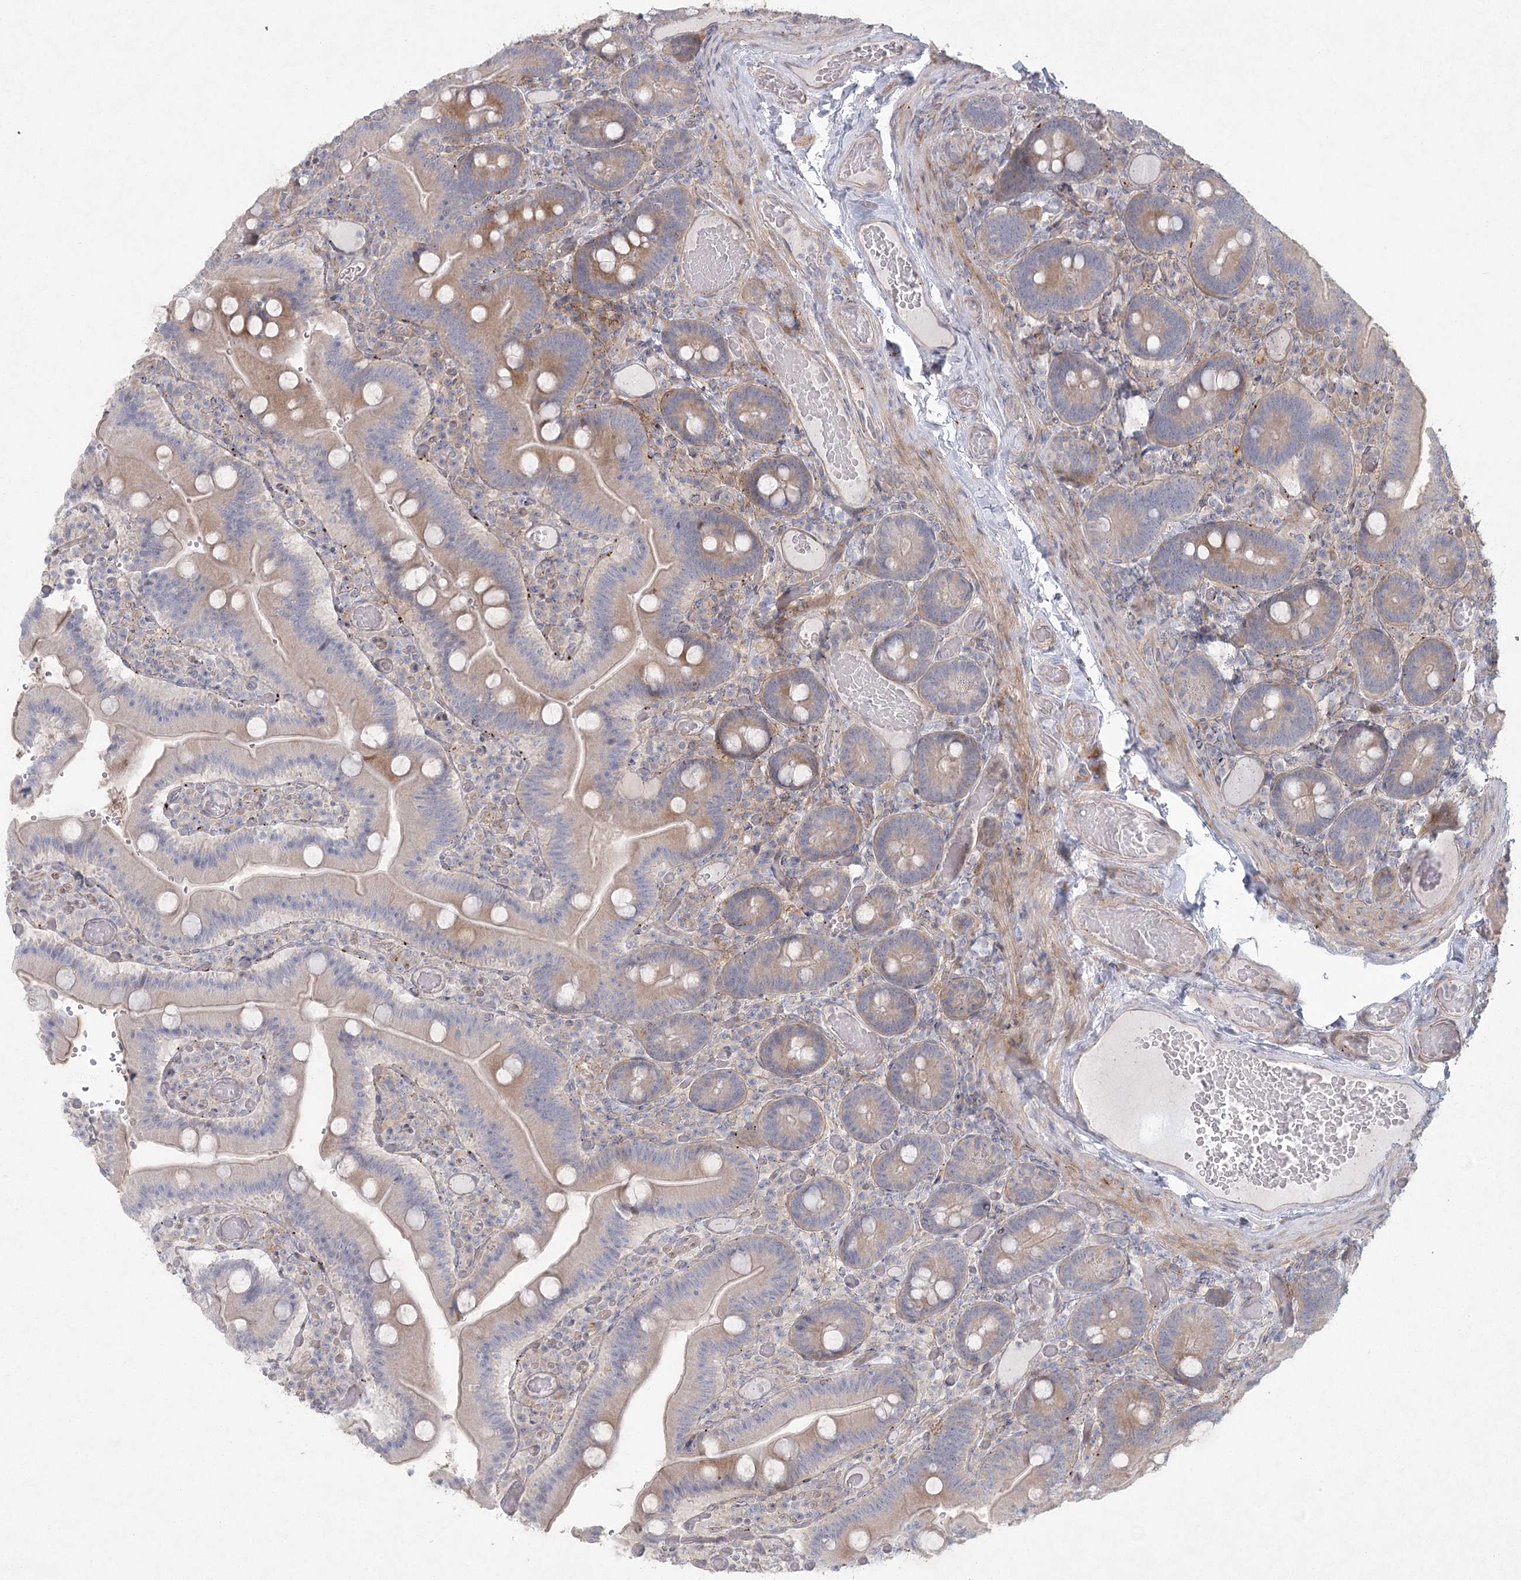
{"staining": {"intensity": "moderate", "quantity": "<25%", "location": "cytoplasmic/membranous"}, "tissue": "duodenum", "cell_type": "Glandular cells", "image_type": "normal", "snomed": [{"axis": "morphology", "description": "Normal tissue, NOS"}, {"axis": "topography", "description": "Duodenum"}], "caption": "Moderate cytoplasmic/membranous staining for a protein is seen in approximately <25% of glandular cells of normal duodenum using immunohistochemistry.", "gene": "FAM110C", "patient": {"sex": "female", "age": 62}}